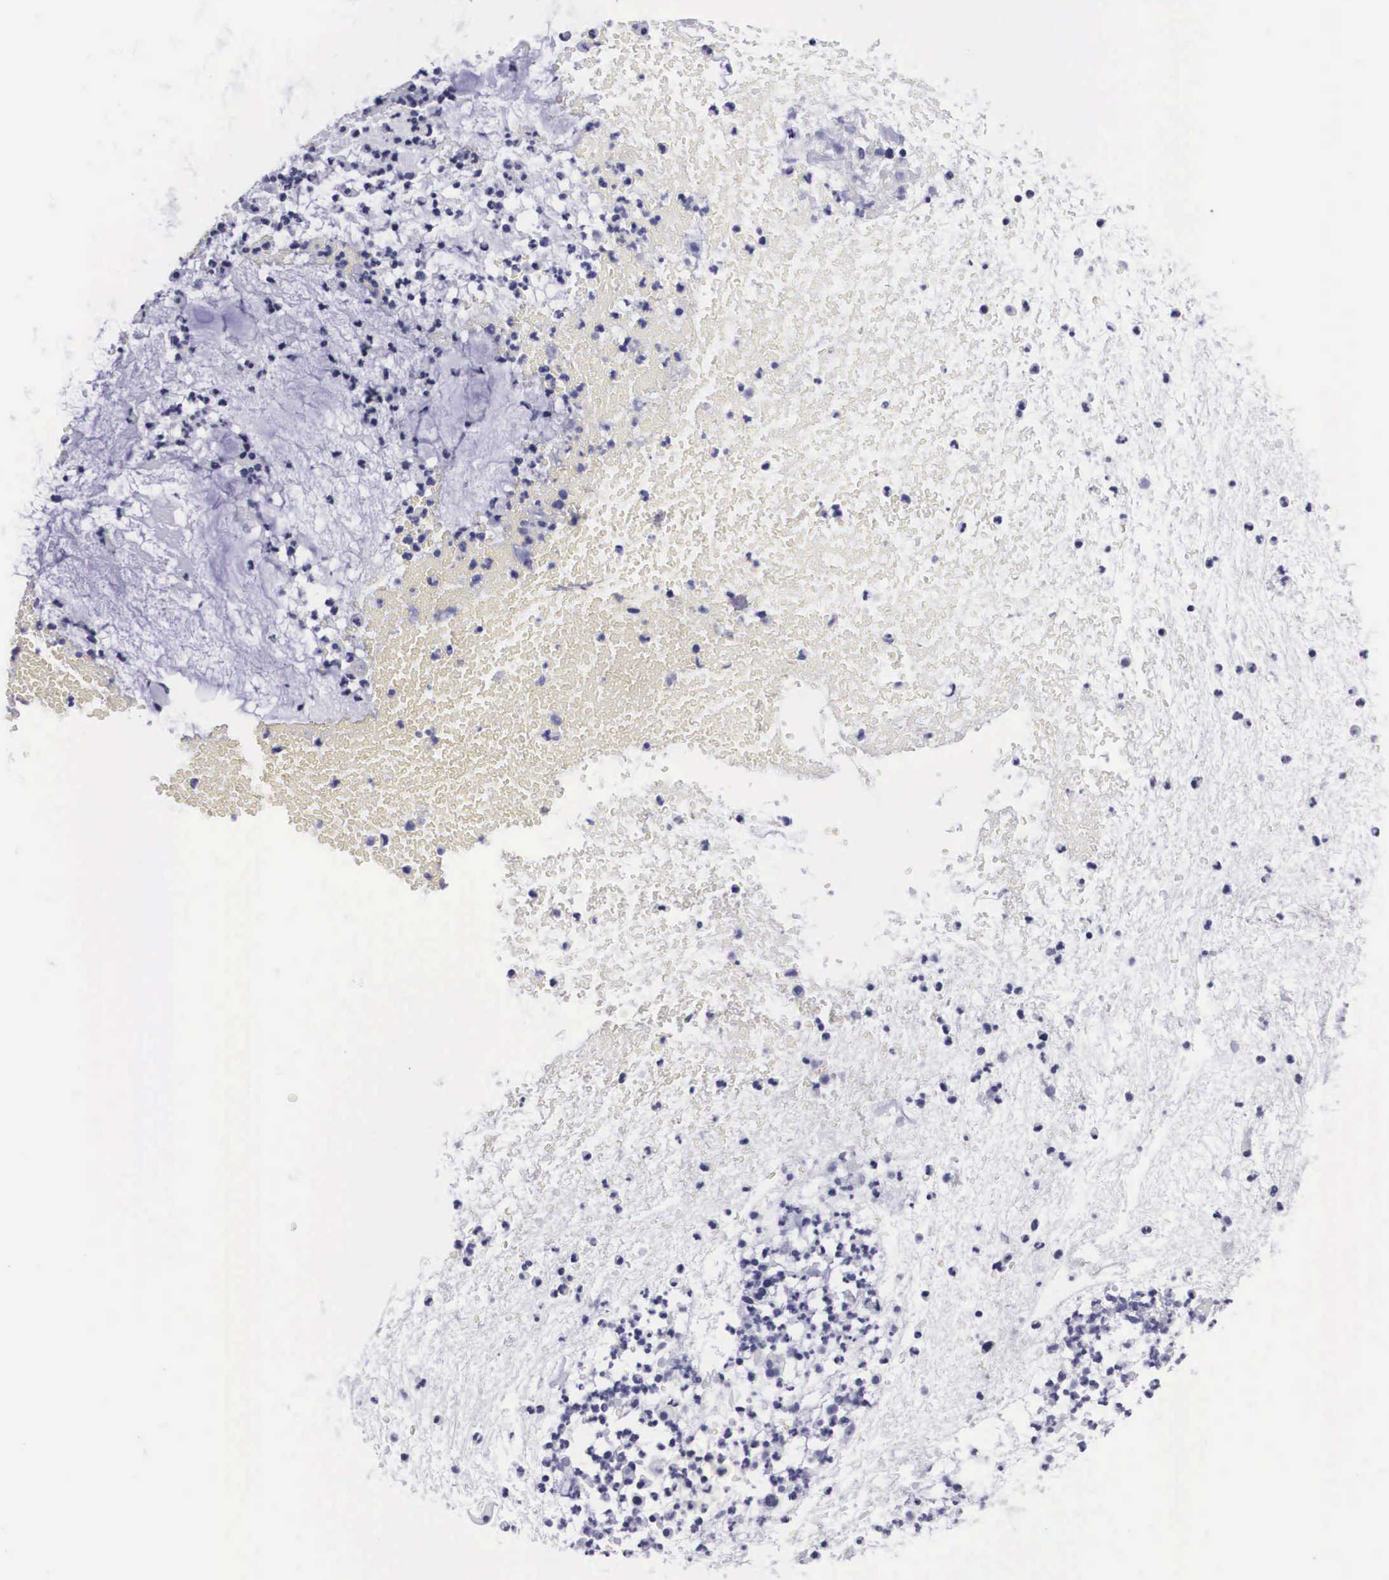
{"staining": {"intensity": "negative", "quantity": "none", "location": "none"}, "tissue": "cervical cancer", "cell_type": "Tumor cells", "image_type": "cancer", "snomed": [{"axis": "morphology", "description": "Adenocarcinoma, NOS"}, {"axis": "topography", "description": "Cervix"}], "caption": "Adenocarcinoma (cervical) was stained to show a protein in brown. There is no significant positivity in tumor cells.", "gene": "C22orf31", "patient": {"sex": "female", "age": 41}}